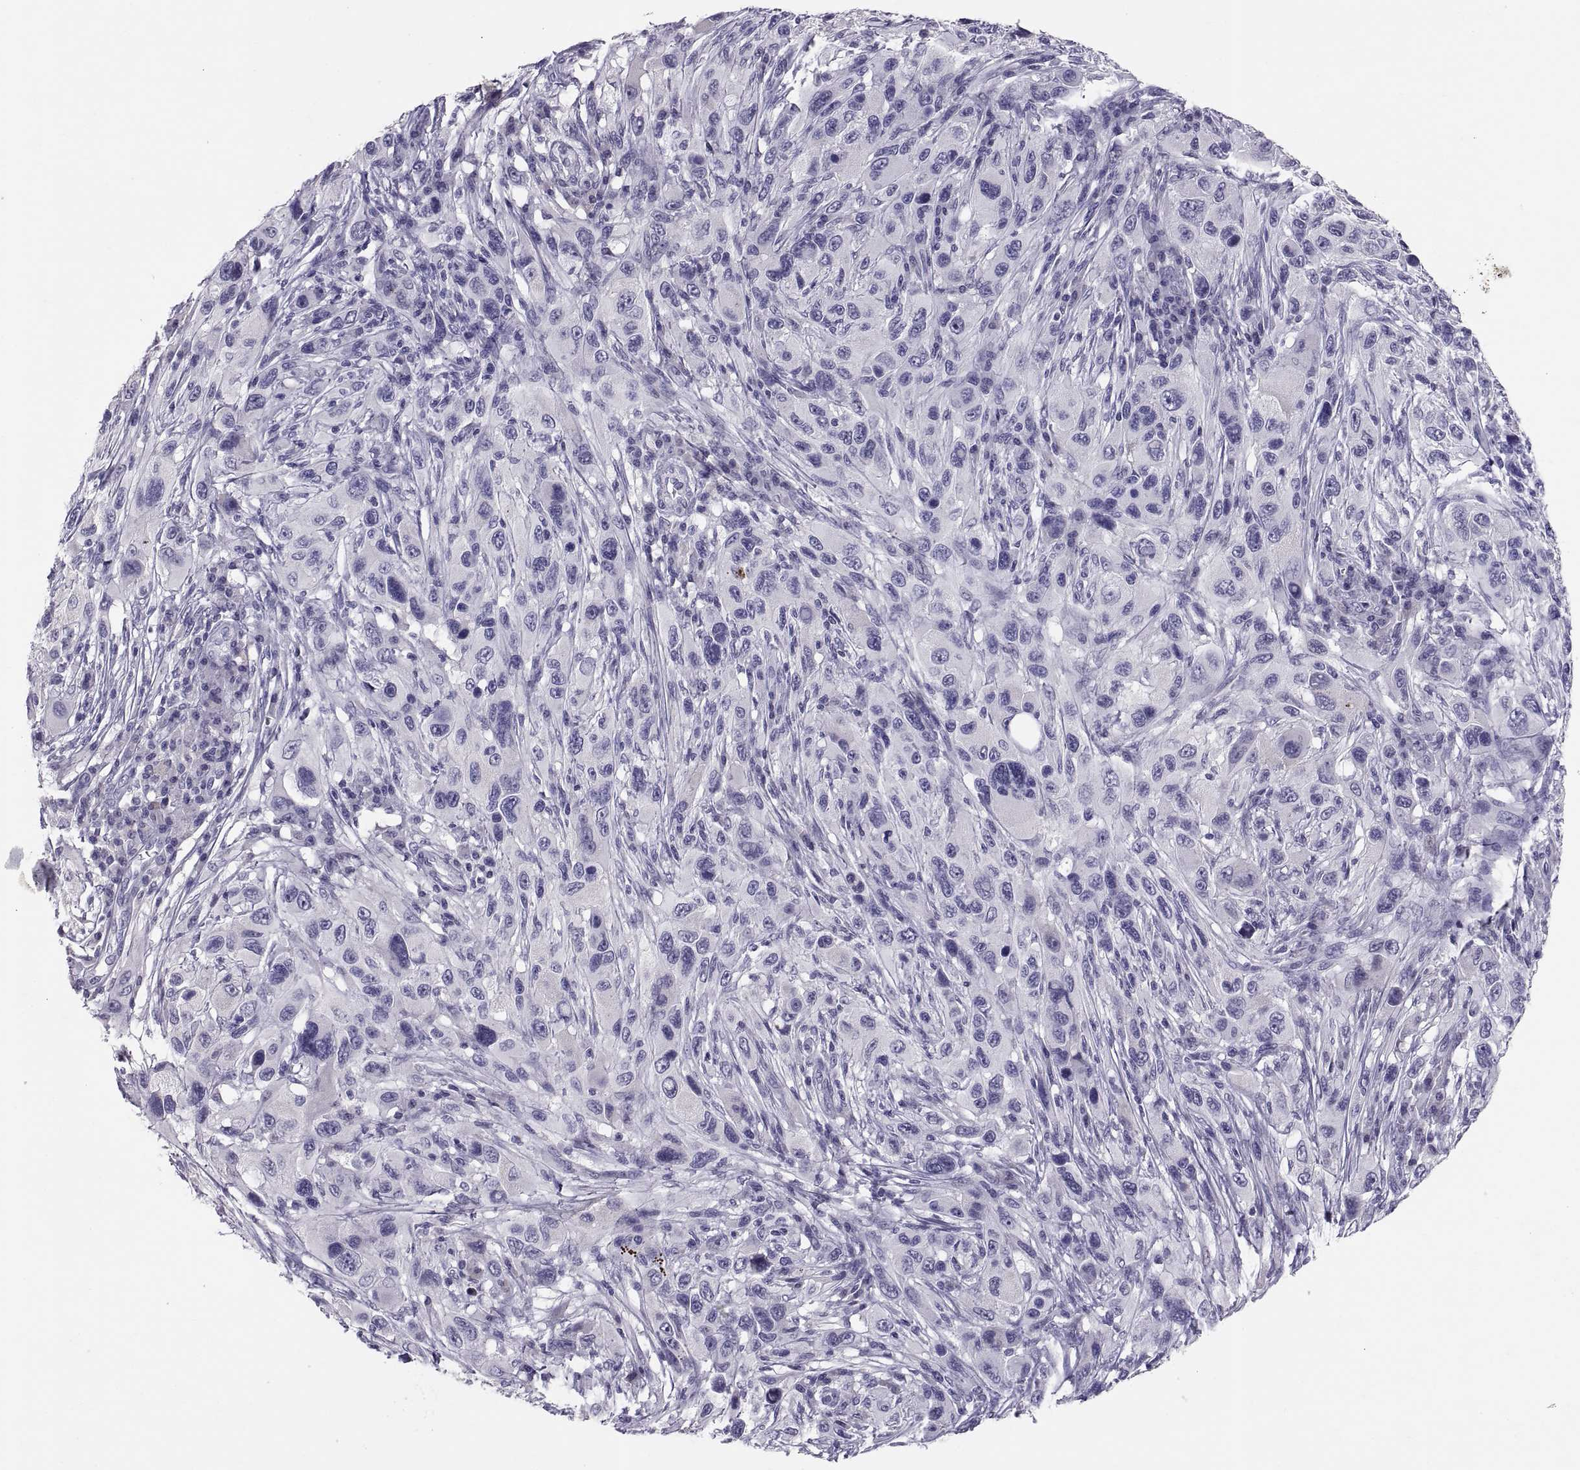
{"staining": {"intensity": "negative", "quantity": "none", "location": "none"}, "tissue": "melanoma", "cell_type": "Tumor cells", "image_type": "cancer", "snomed": [{"axis": "morphology", "description": "Malignant melanoma, NOS"}, {"axis": "topography", "description": "Skin"}], "caption": "DAB immunohistochemical staining of human melanoma demonstrates no significant expression in tumor cells.", "gene": "PTN", "patient": {"sex": "male", "age": 53}}